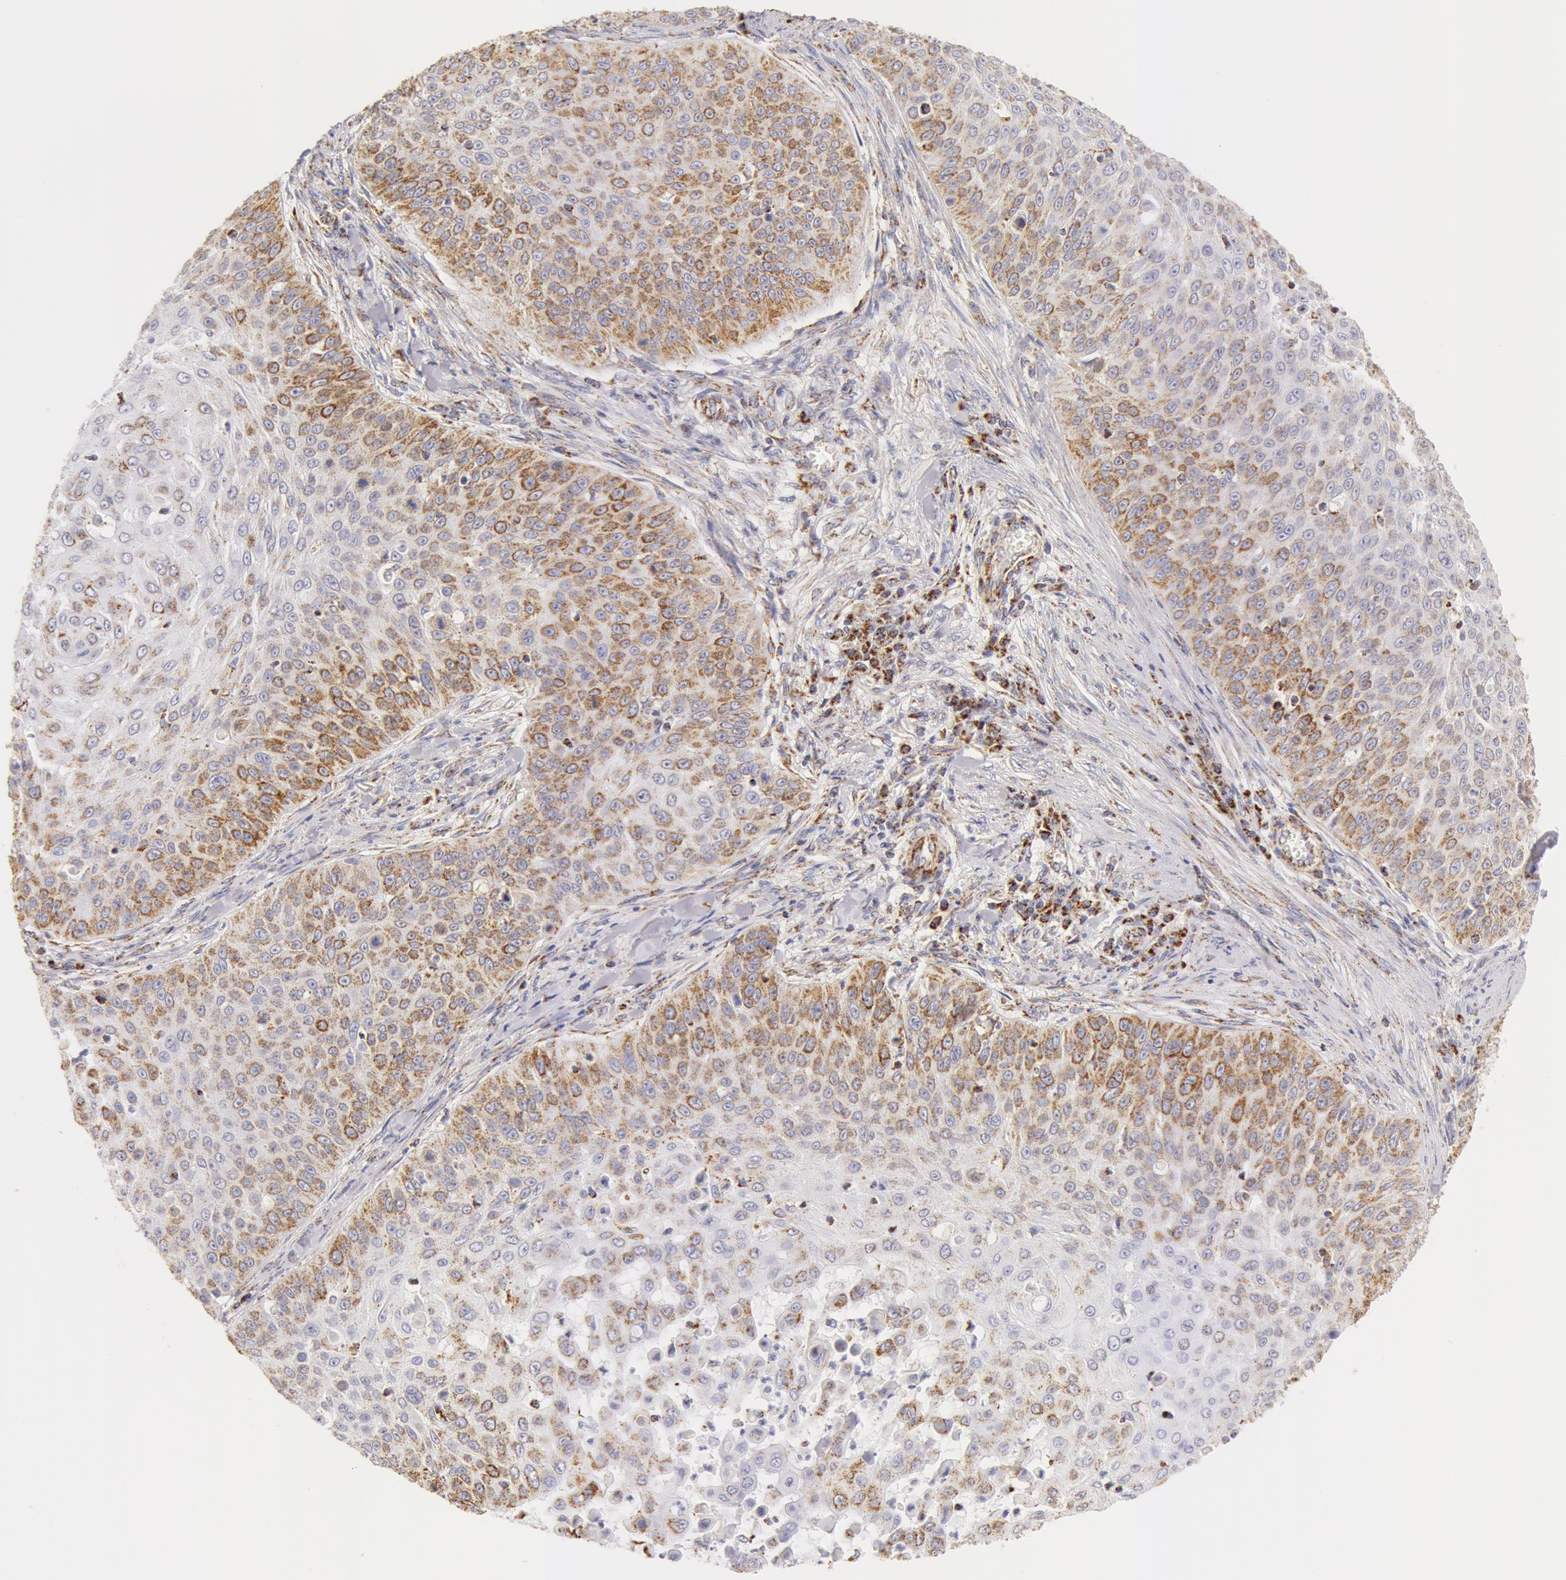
{"staining": {"intensity": "moderate", "quantity": "25%-75%", "location": "cytoplasmic/membranous"}, "tissue": "skin cancer", "cell_type": "Tumor cells", "image_type": "cancer", "snomed": [{"axis": "morphology", "description": "Squamous cell carcinoma, NOS"}, {"axis": "topography", "description": "Skin"}], "caption": "Brown immunohistochemical staining in human skin cancer (squamous cell carcinoma) exhibits moderate cytoplasmic/membranous expression in about 25%-75% of tumor cells.", "gene": "ATP5F1B", "patient": {"sex": "male", "age": 82}}